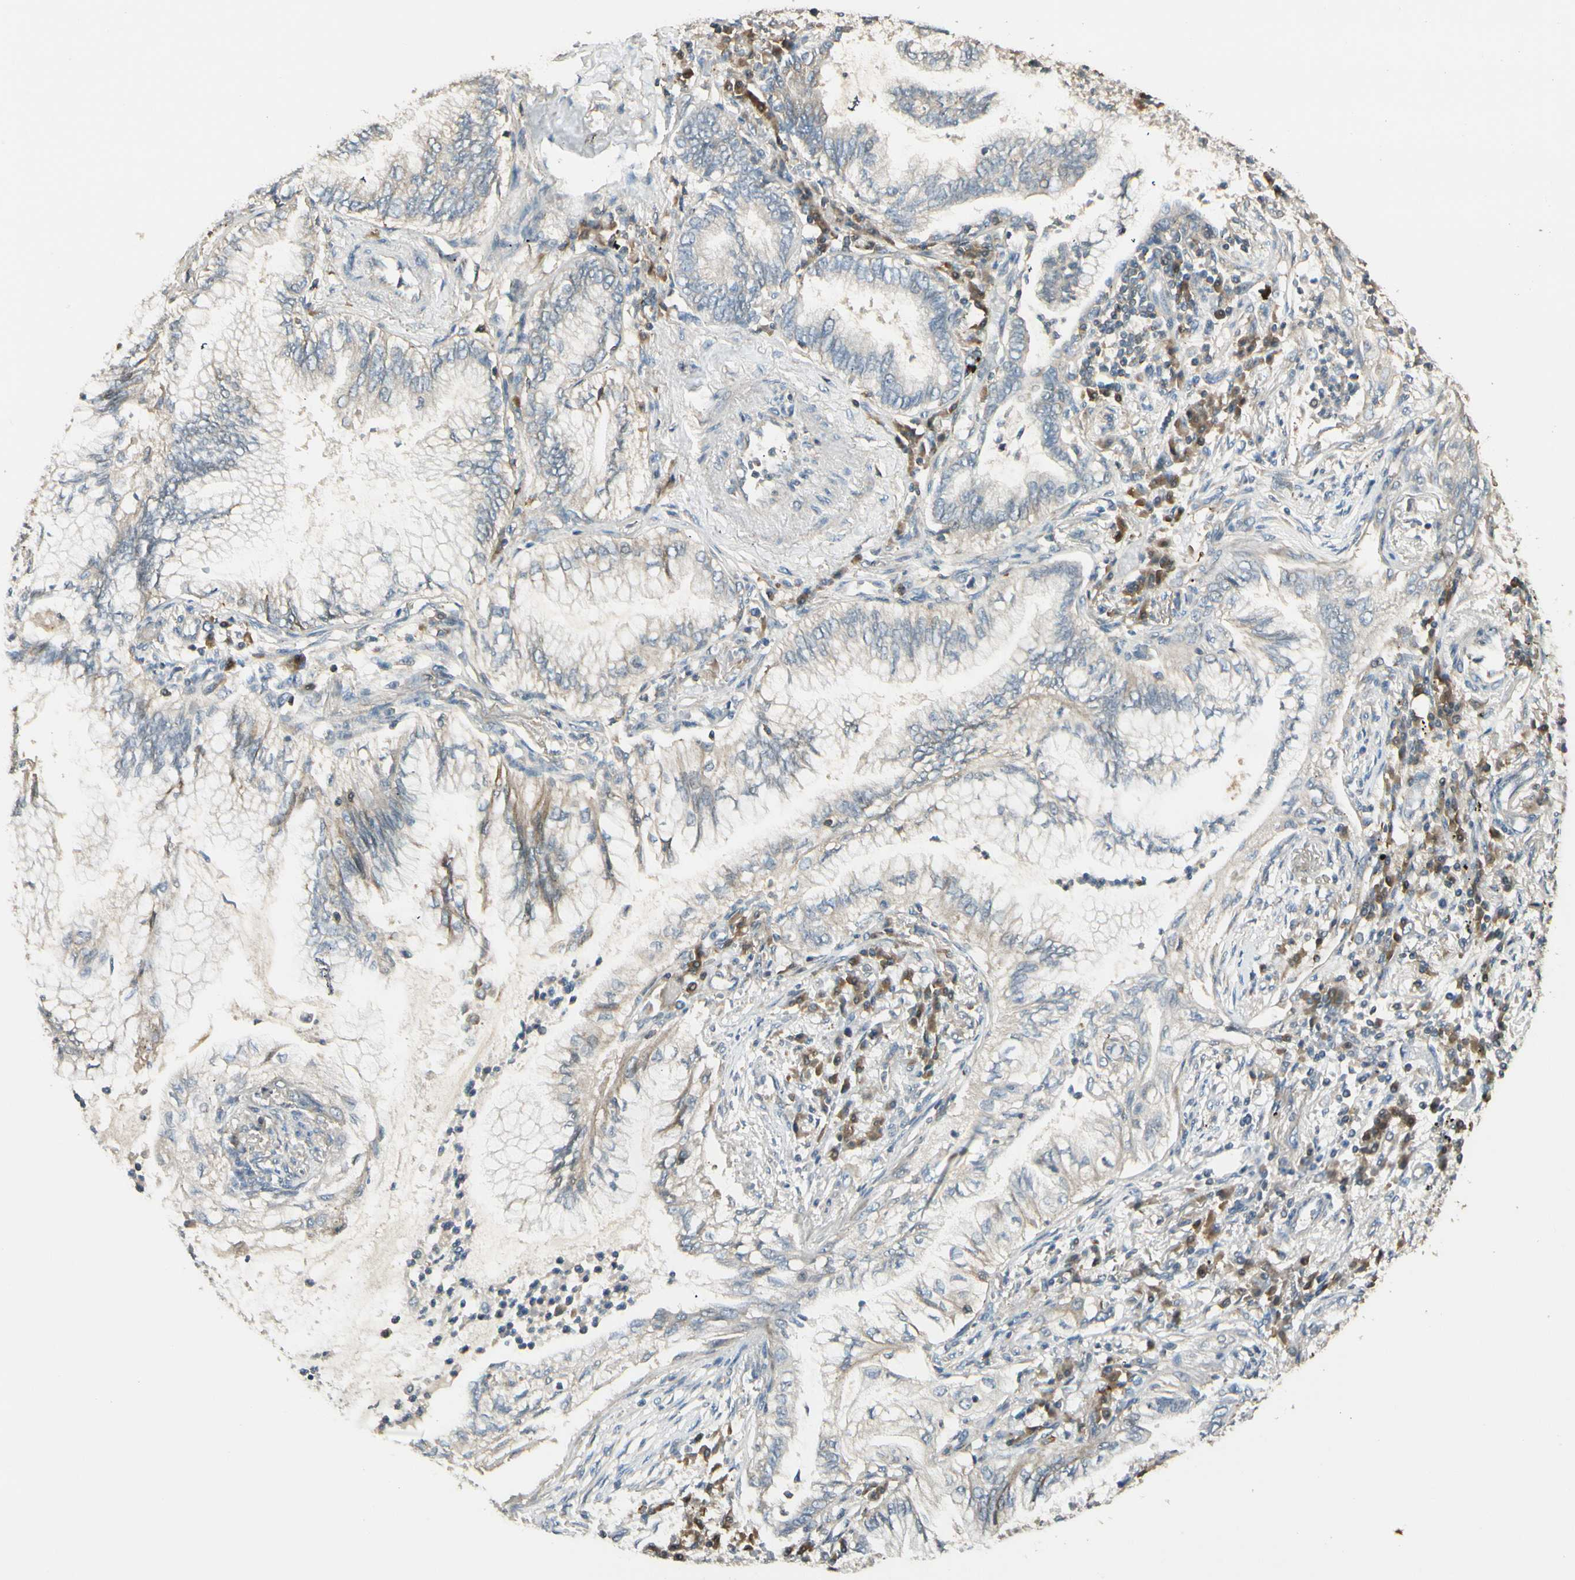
{"staining": {"intensity": "weak", "quantity": "<25%", "location": "cytoplasmic/membranous"}, "tissue": "lung cancer", "cell_type": "Tumor cells", "image_type": "cancer", "snomed": [{"axis": "morphology", "description": "Normal tissue, NOS"}, {"axis": "morphology", "description": "Adenocarcinoma, NOS"}, {"axis": "topography", "description": "Bronchus"}, {"axis": "topography", "description": "Lung"}], "caption": "Lung adenocarcinoma stained for a protein using immunohistochemistry (IHC) demonstrates no expression tumor cells.", "gene": "PLXNA1", "patient": {"sex": "female", "age": 70}}